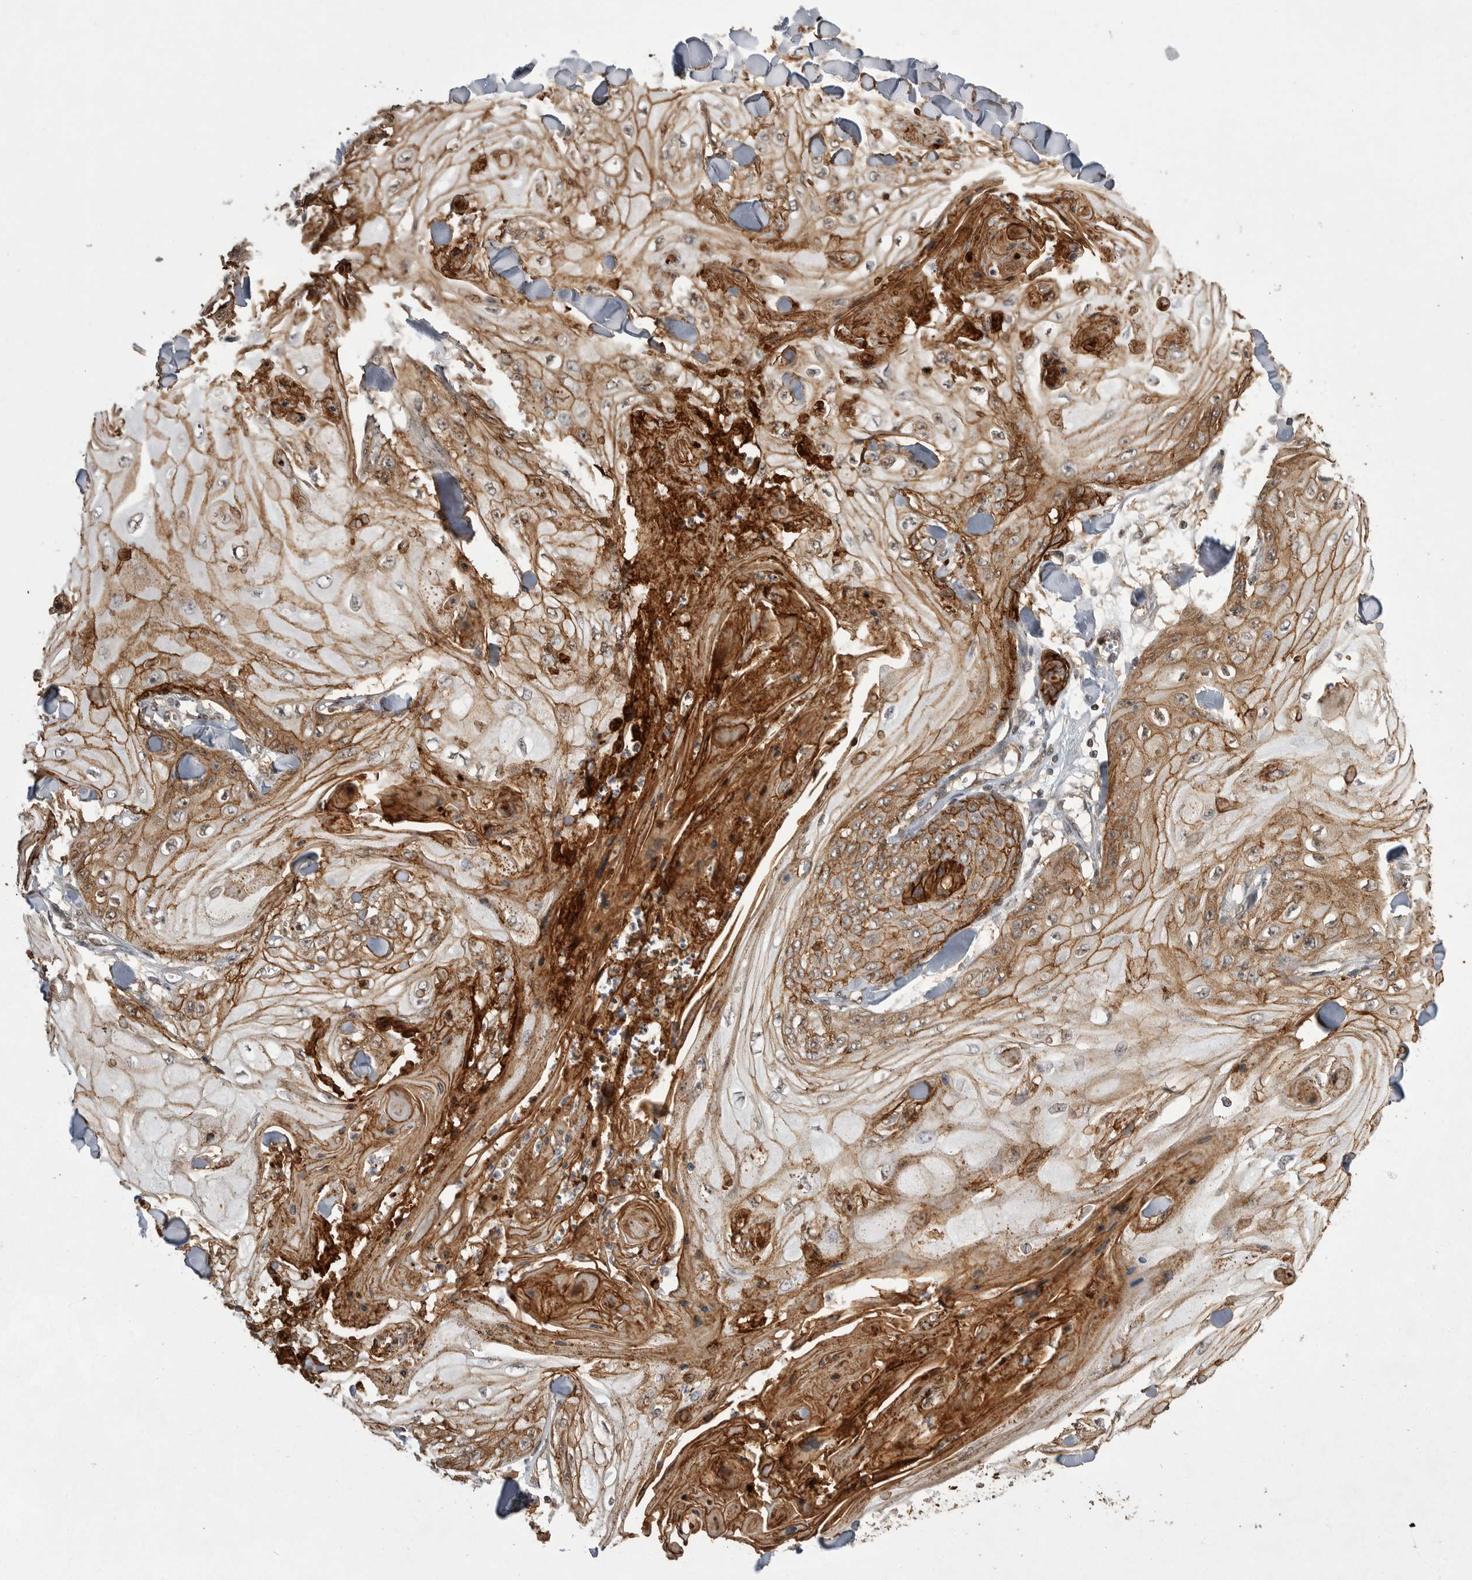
{"staining": {"intensity": "moderate", "quantity": ">75%", "location": "cytoplasmic/membranous"}, "tissue": "skin cancer", "cell_type": "Tumor cells", "image_type": "cancer", "snomed": [{"axis": "morphology", "description": "Squamous cell carcinoma, NOS"}, {"axis": "topography", "description": "Skin"}], "caption": "Protein staining of skin squamous cell carcinoma tissue demonstrates moderate cytoplasmic/membranous staining in about >75% of tumor cells.", "gene": "NECTIN1", "patient": {"sex": "male", "age": 74}}